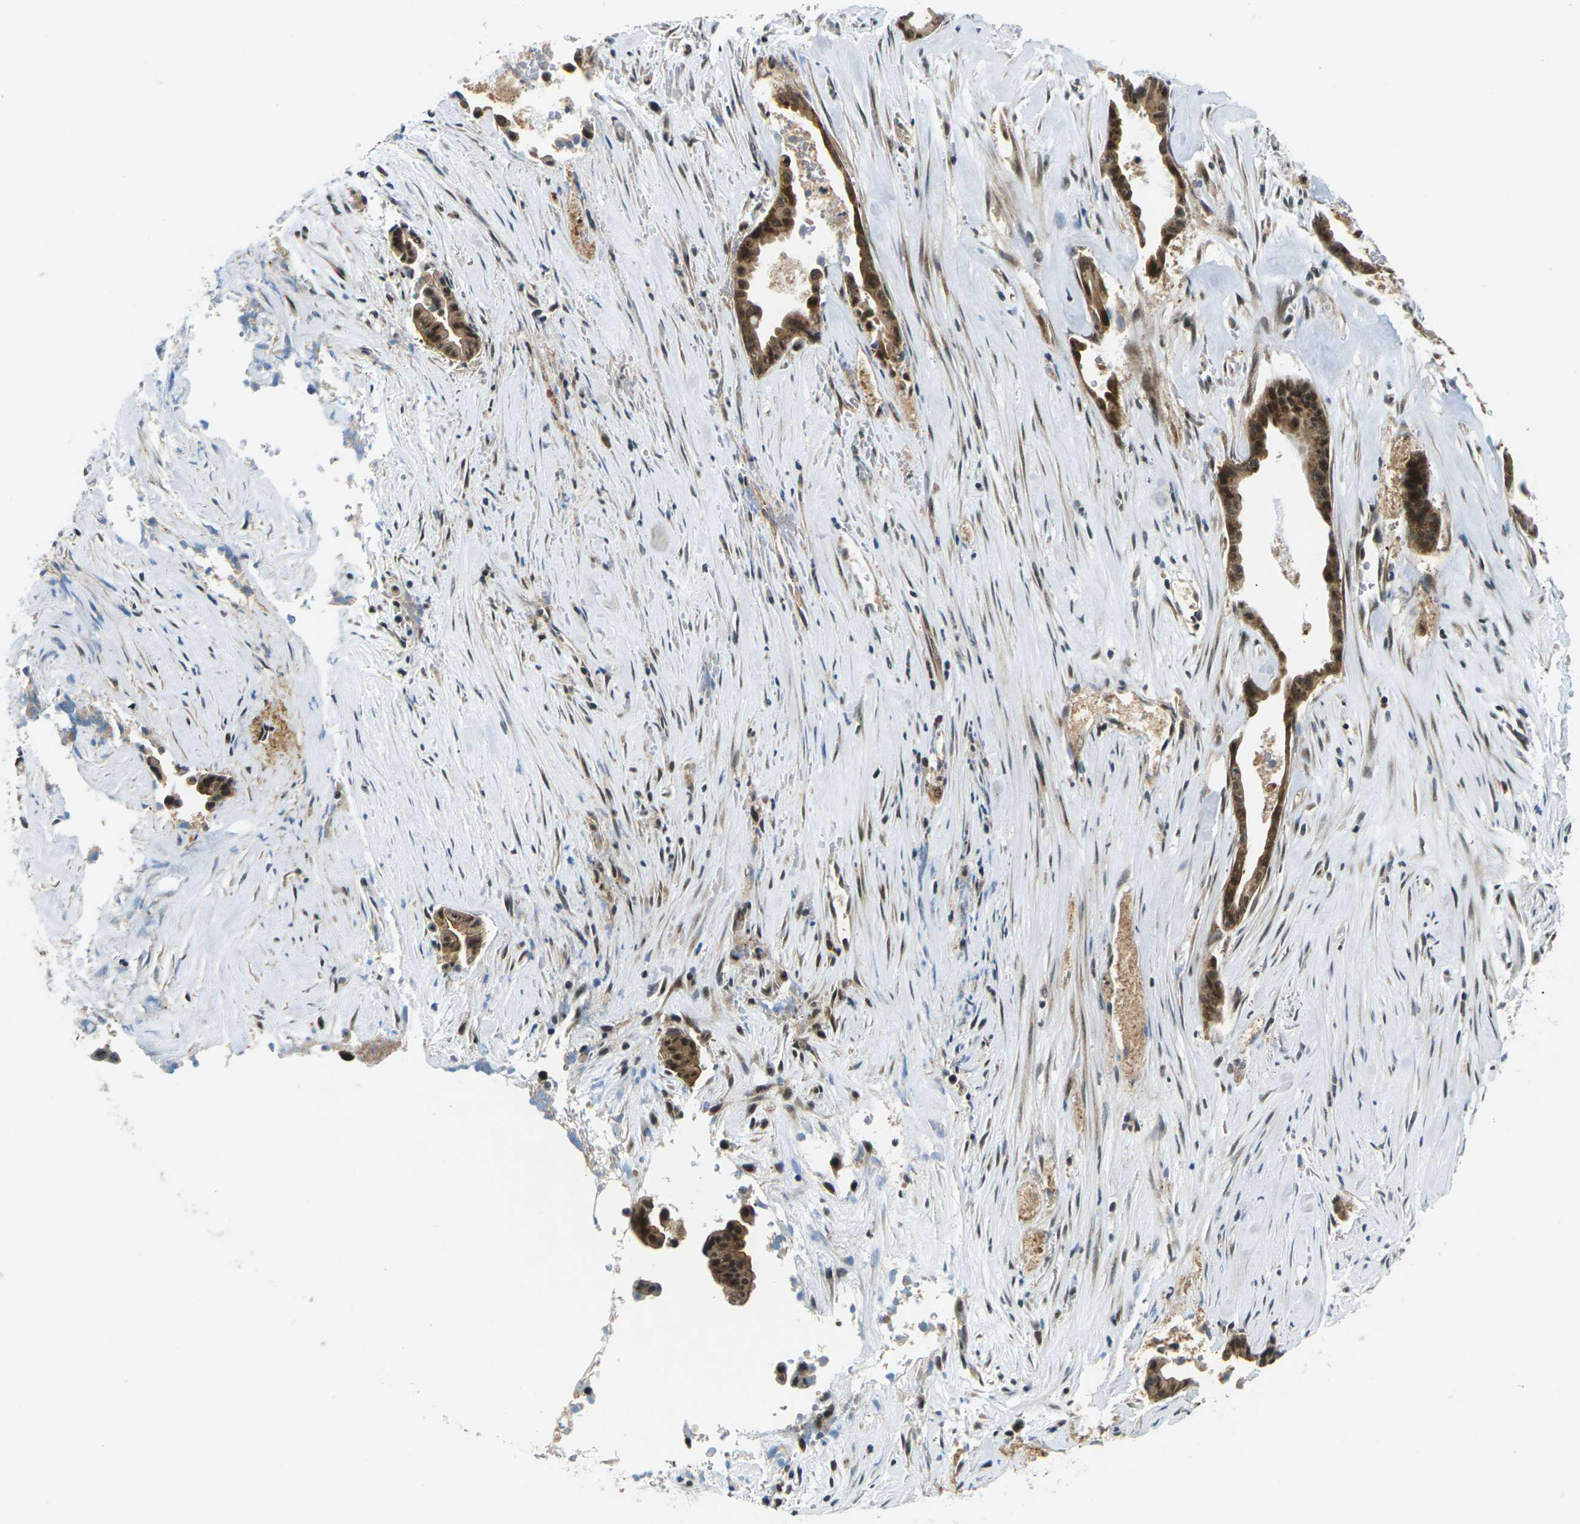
{"staining": {"intensity": "strong", "quantity": ">75%", "location": "cytoplasmic/membranous,nuclear"}, "tissue": "liver cancer", "cell_type": "Tumor cells", "image_type": "cancer", "snomed": [{"axis": "morphology", "description": "Cholangiocarcinoma"}, {"axis": "topography", "description": "Liver"}], "caption": "DAB (3,3'-diaminobenzidine) immunohistochemical staining of liver cholangiocarcinoma exhibits strong cytoplasmic/membranous and nuclear protein expression in approximately >75% of tumor cells.", "gene": "UBE2S", "patient": {"sex": "female", "age": 55}}